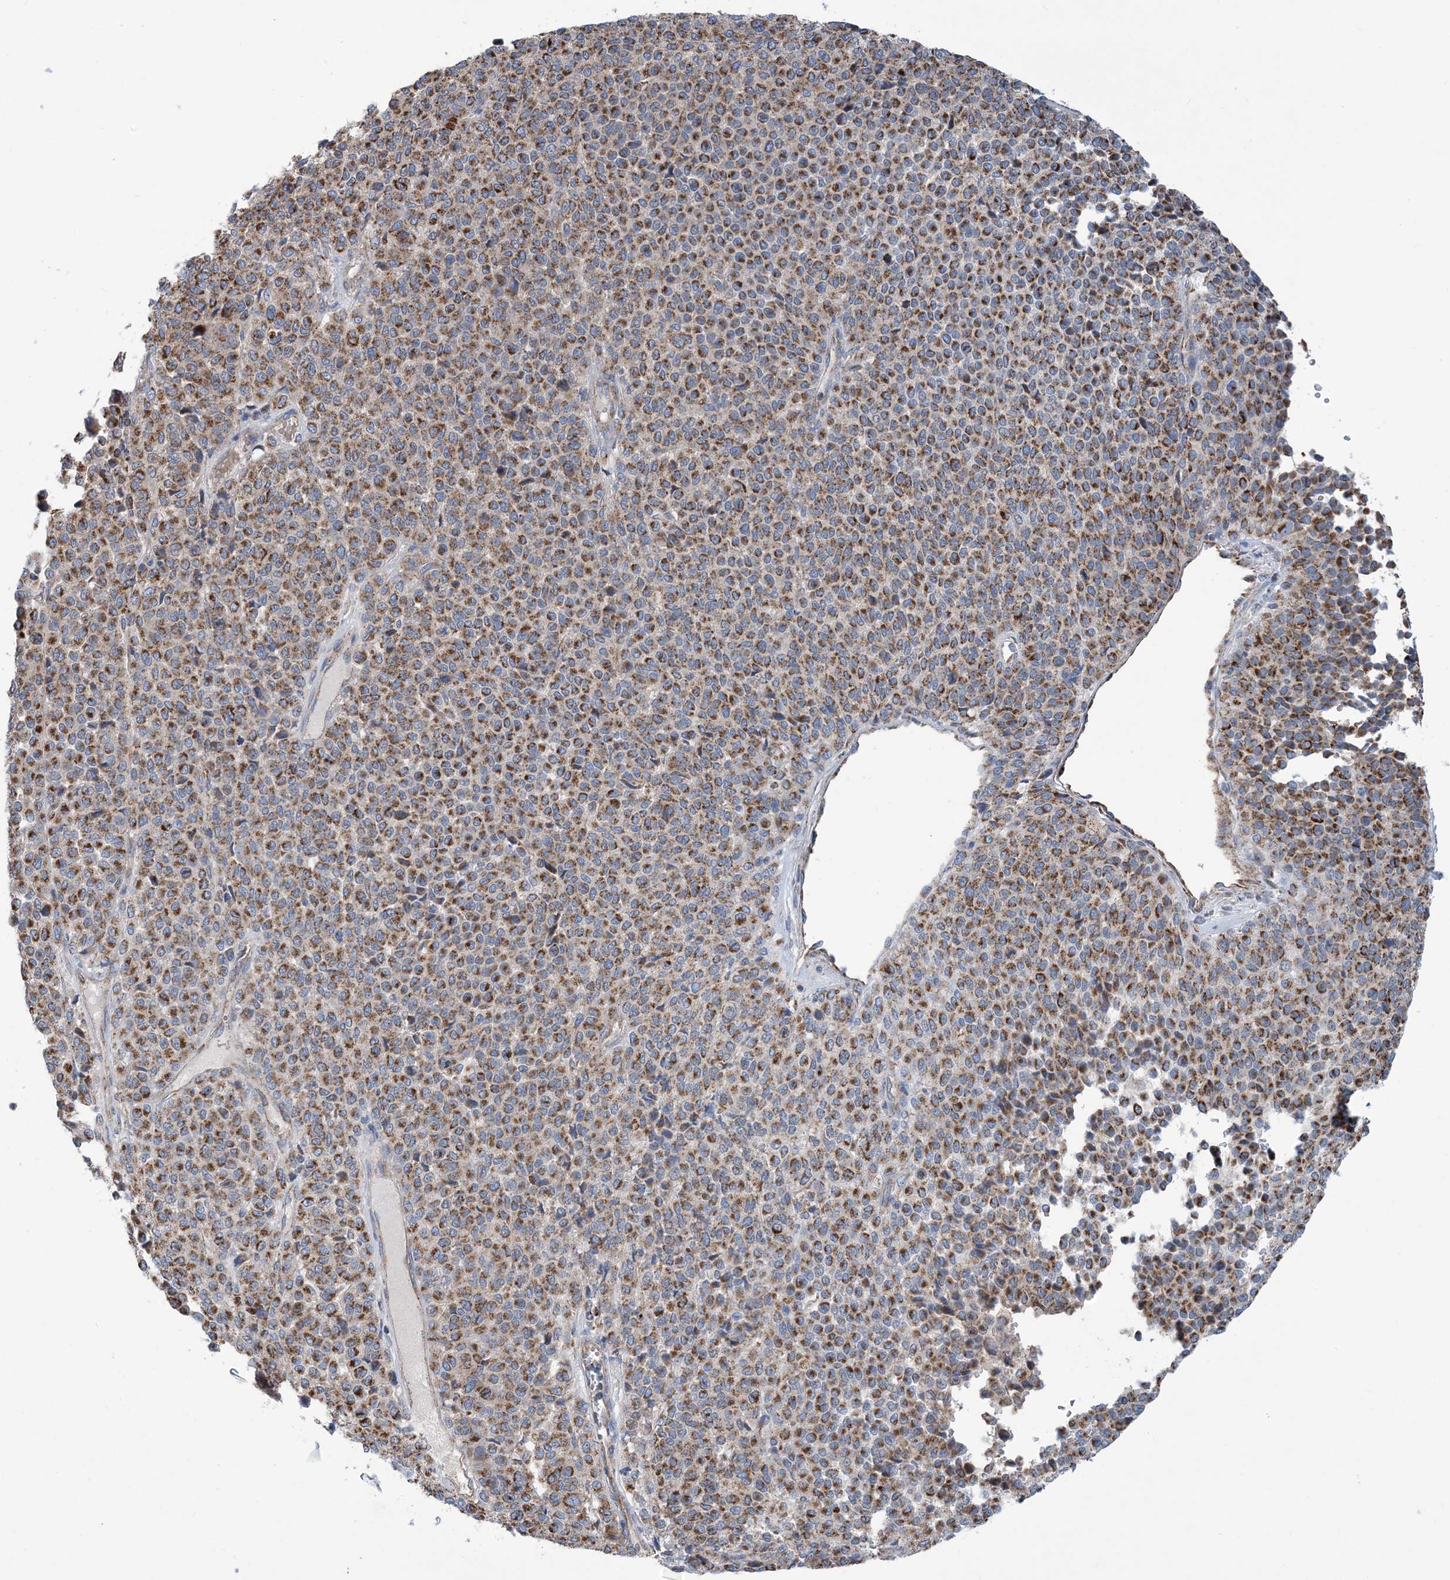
{"staining": {"intensity": "moderate", "quantity": ">75%", "location": "cytoplasmic/membranous"}, "tissue": "melanoma", "cell_type": "Tumor cells", "image_type": "cancer", "snomed": [{"axis": "morphology", "description": "Malignant melanoma, Metastatic site"}, {"axis": "topography", "description": "Pancreas"}], "caption": "Immunohistochemistry image of melanoma stained for a protein (brown), which shows medium levels of moderate cytoplasmic/membranous staining in about >75% of tumor cells.", "gene": "PHOSPHO2", "patient": {"sex": "female", "age": 30}}